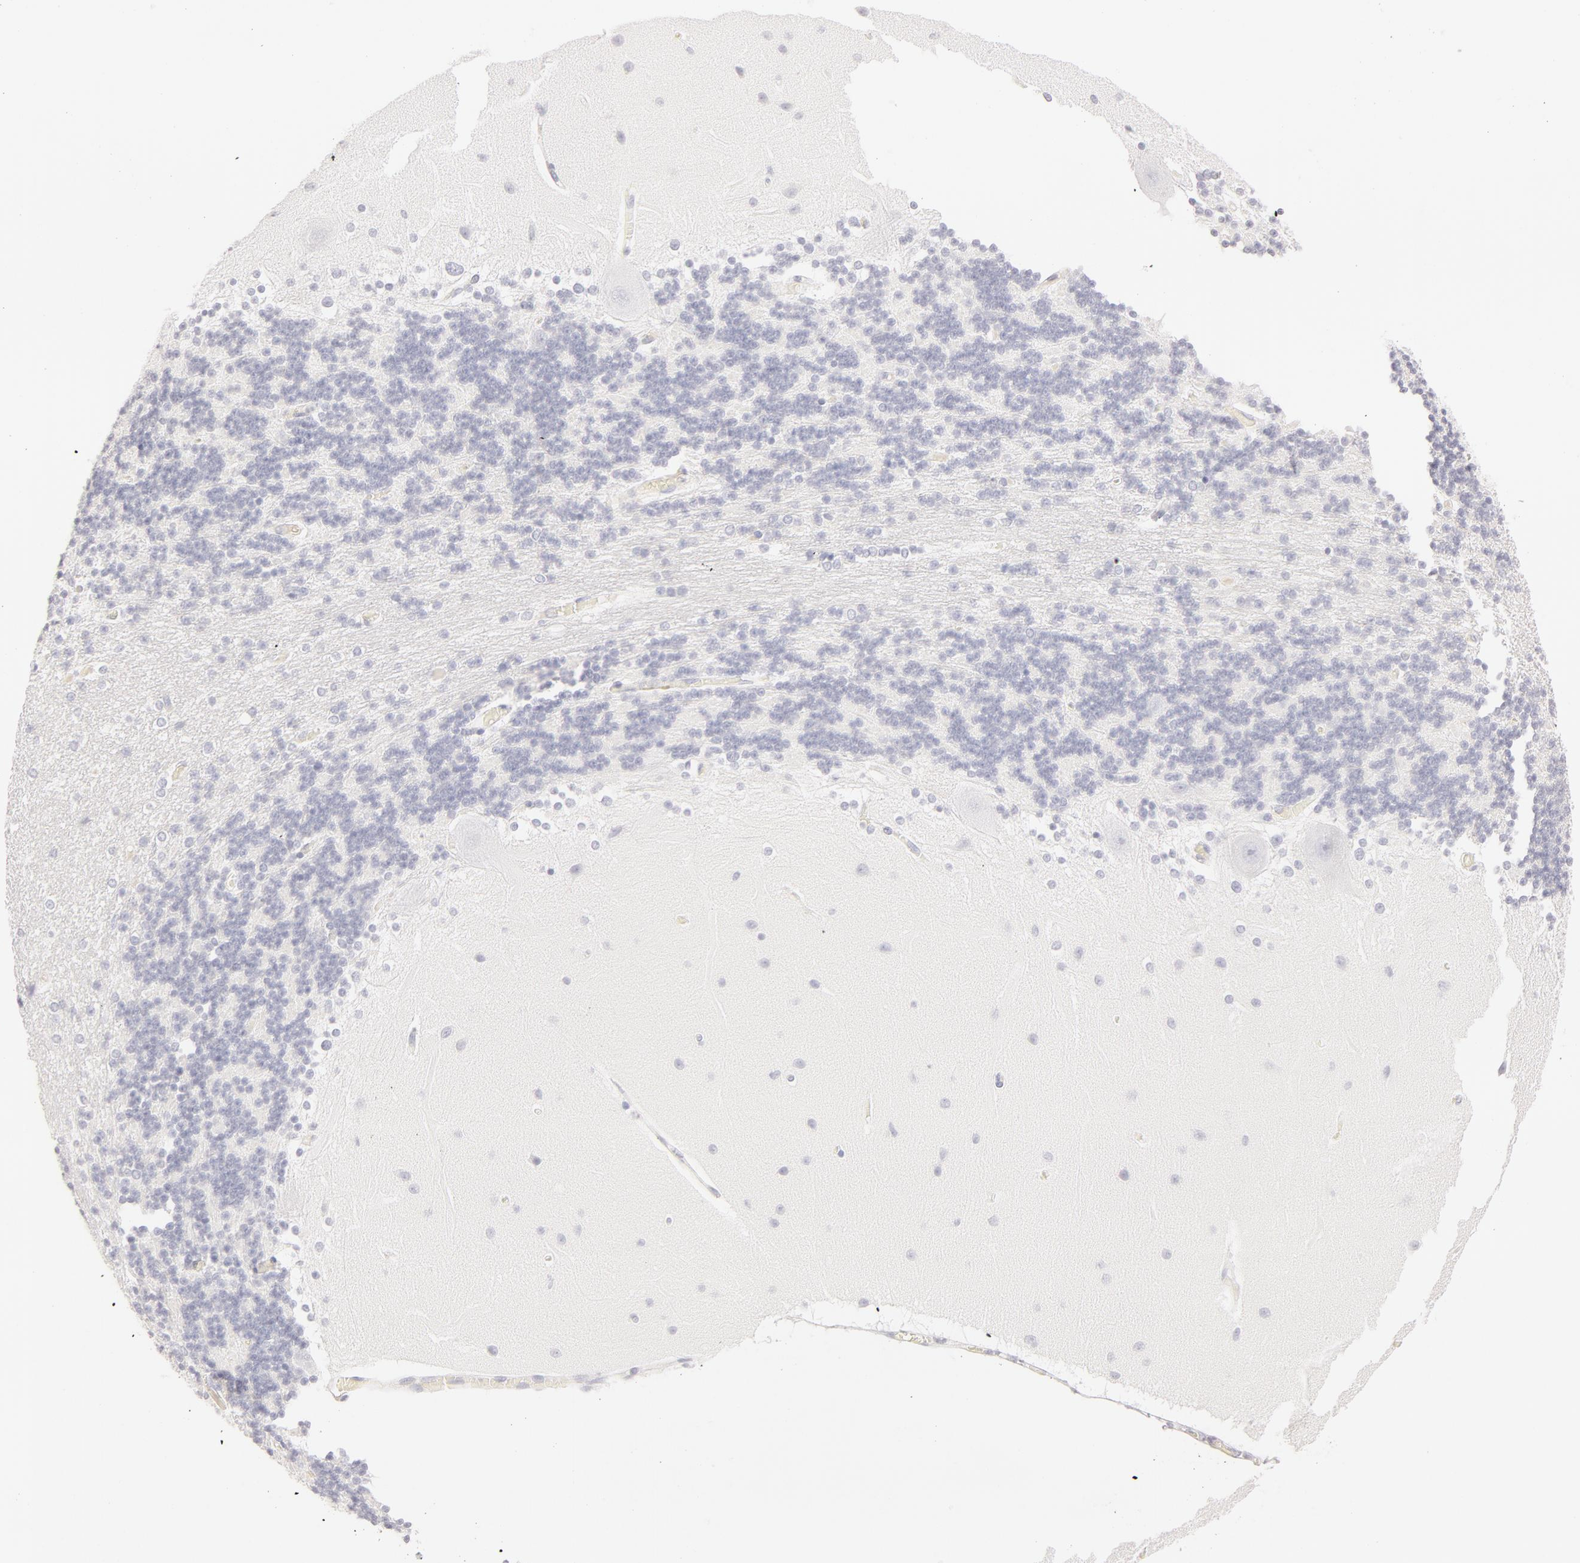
{"staining": {"intensity": "negative", "quantity": "none", "location": "none"}, "tissue": "cerebellum", "cell_type": "Cells in granular layer", "image_type": "normal", "snomed": [{"axis": "morphology", "description": "Normal tissue, NOS"}, {"axis": "topography", "description": "Cerebellum"}], "caption": "An image of cerebellum stained for a protein demonstrates no brown staining in cells in granular layer. (DAB IHC, high magnification).", "gene": "LGALS7B", "patient": {"sex": "female", "age": 54}}